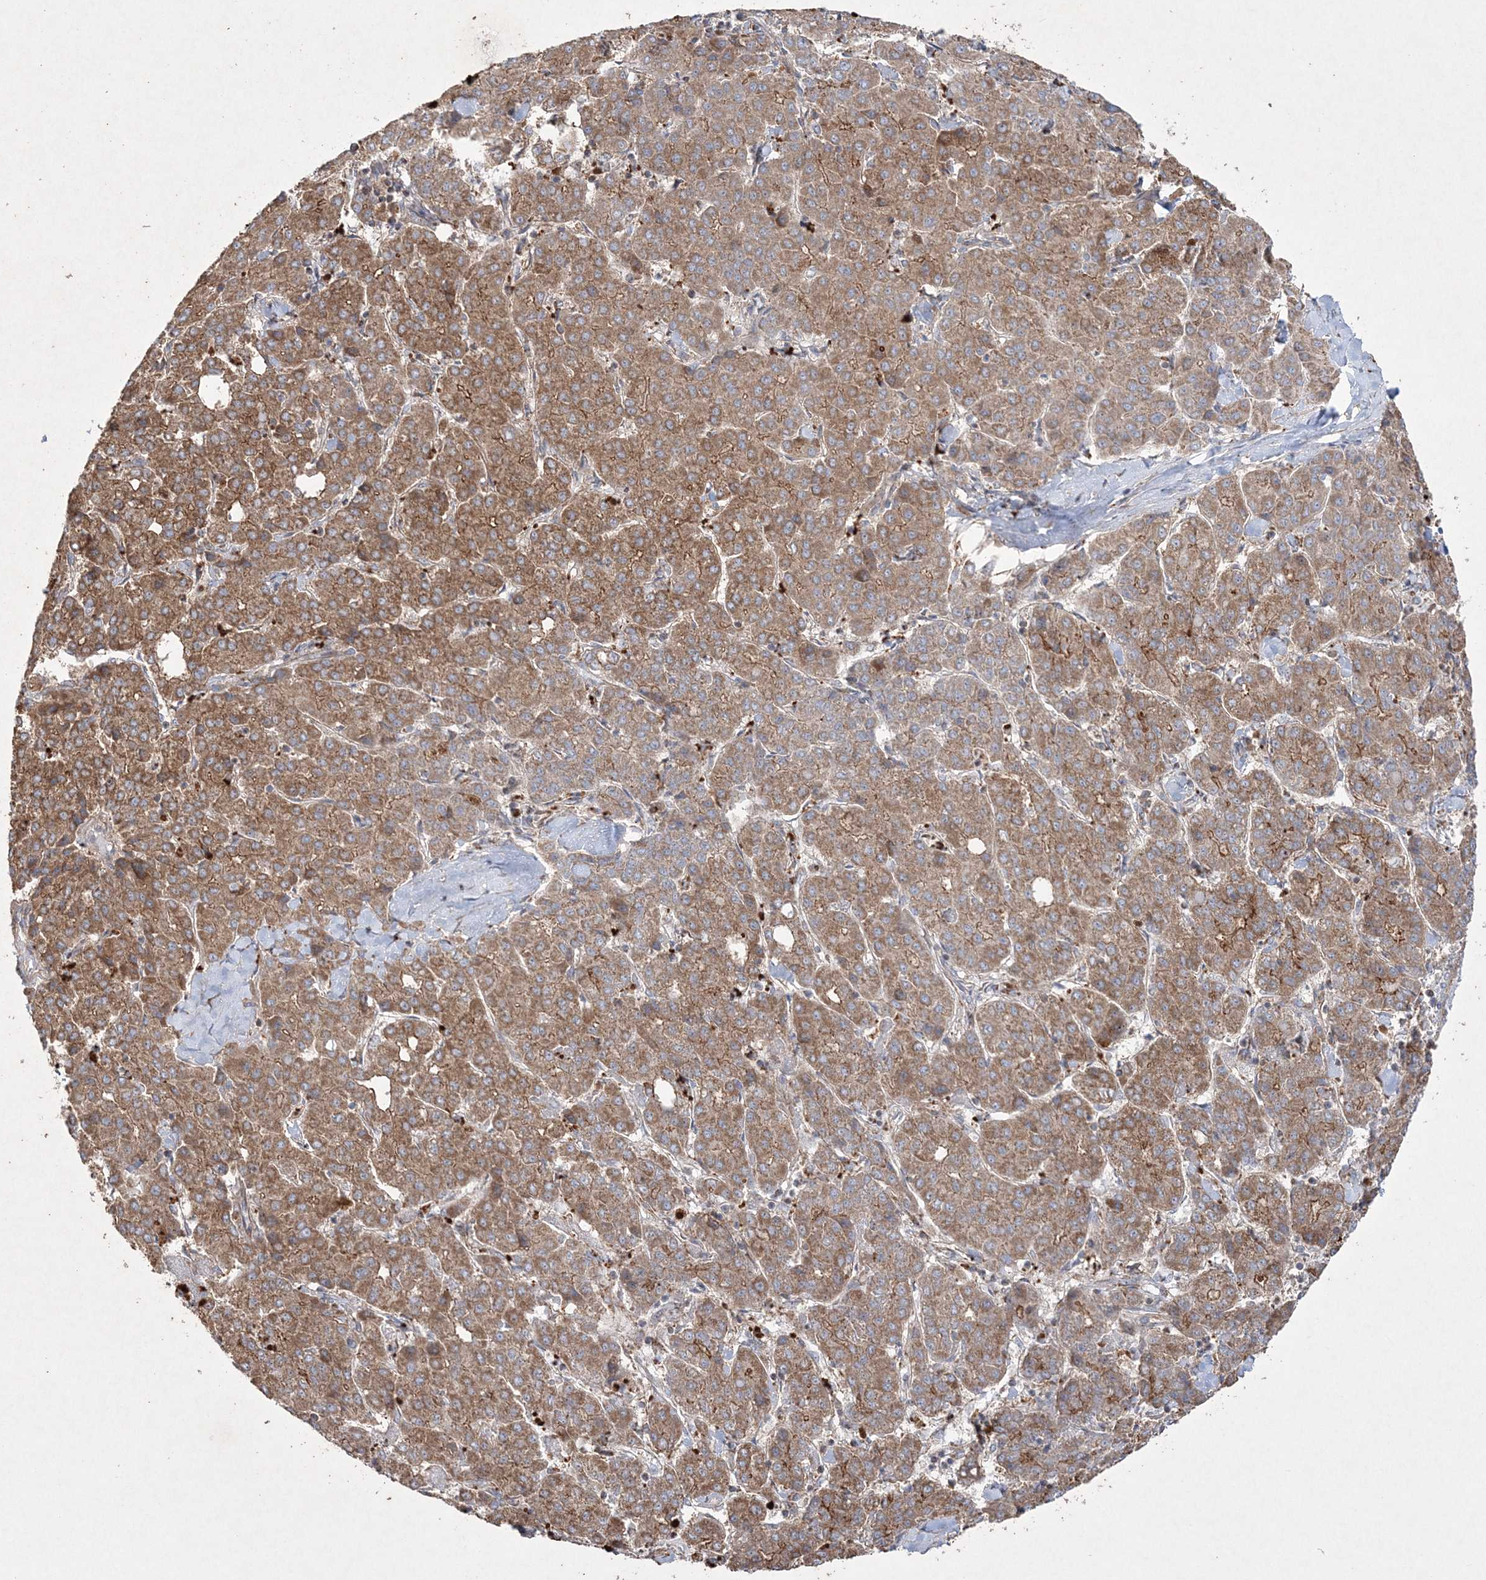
{"staining": {"intensity": "moderate", "quantity": ">75%", "location": "cytoplasmic/membranous"}, "tissue": "liver cancer", "cell_type": "Tumor cells", "image_type": "cancer", "snomed": [{"axis": "morphology", "description": "Carcinoma, Hepatocellular, NOS"}, {"axis": "topography", "description": "Liver"}], "caption": "Liver cancer (hepatocellular carcinoma) was stained to show a protein in brown. There is medium levels of moderate cytoplasmic/membranous expression in approximately >75% of tumor cells. (Brightfield microscopy of DAB IHC at high magnification).", "gene": "TTC7A", "patient": {"sex": "male", "age": 65}}